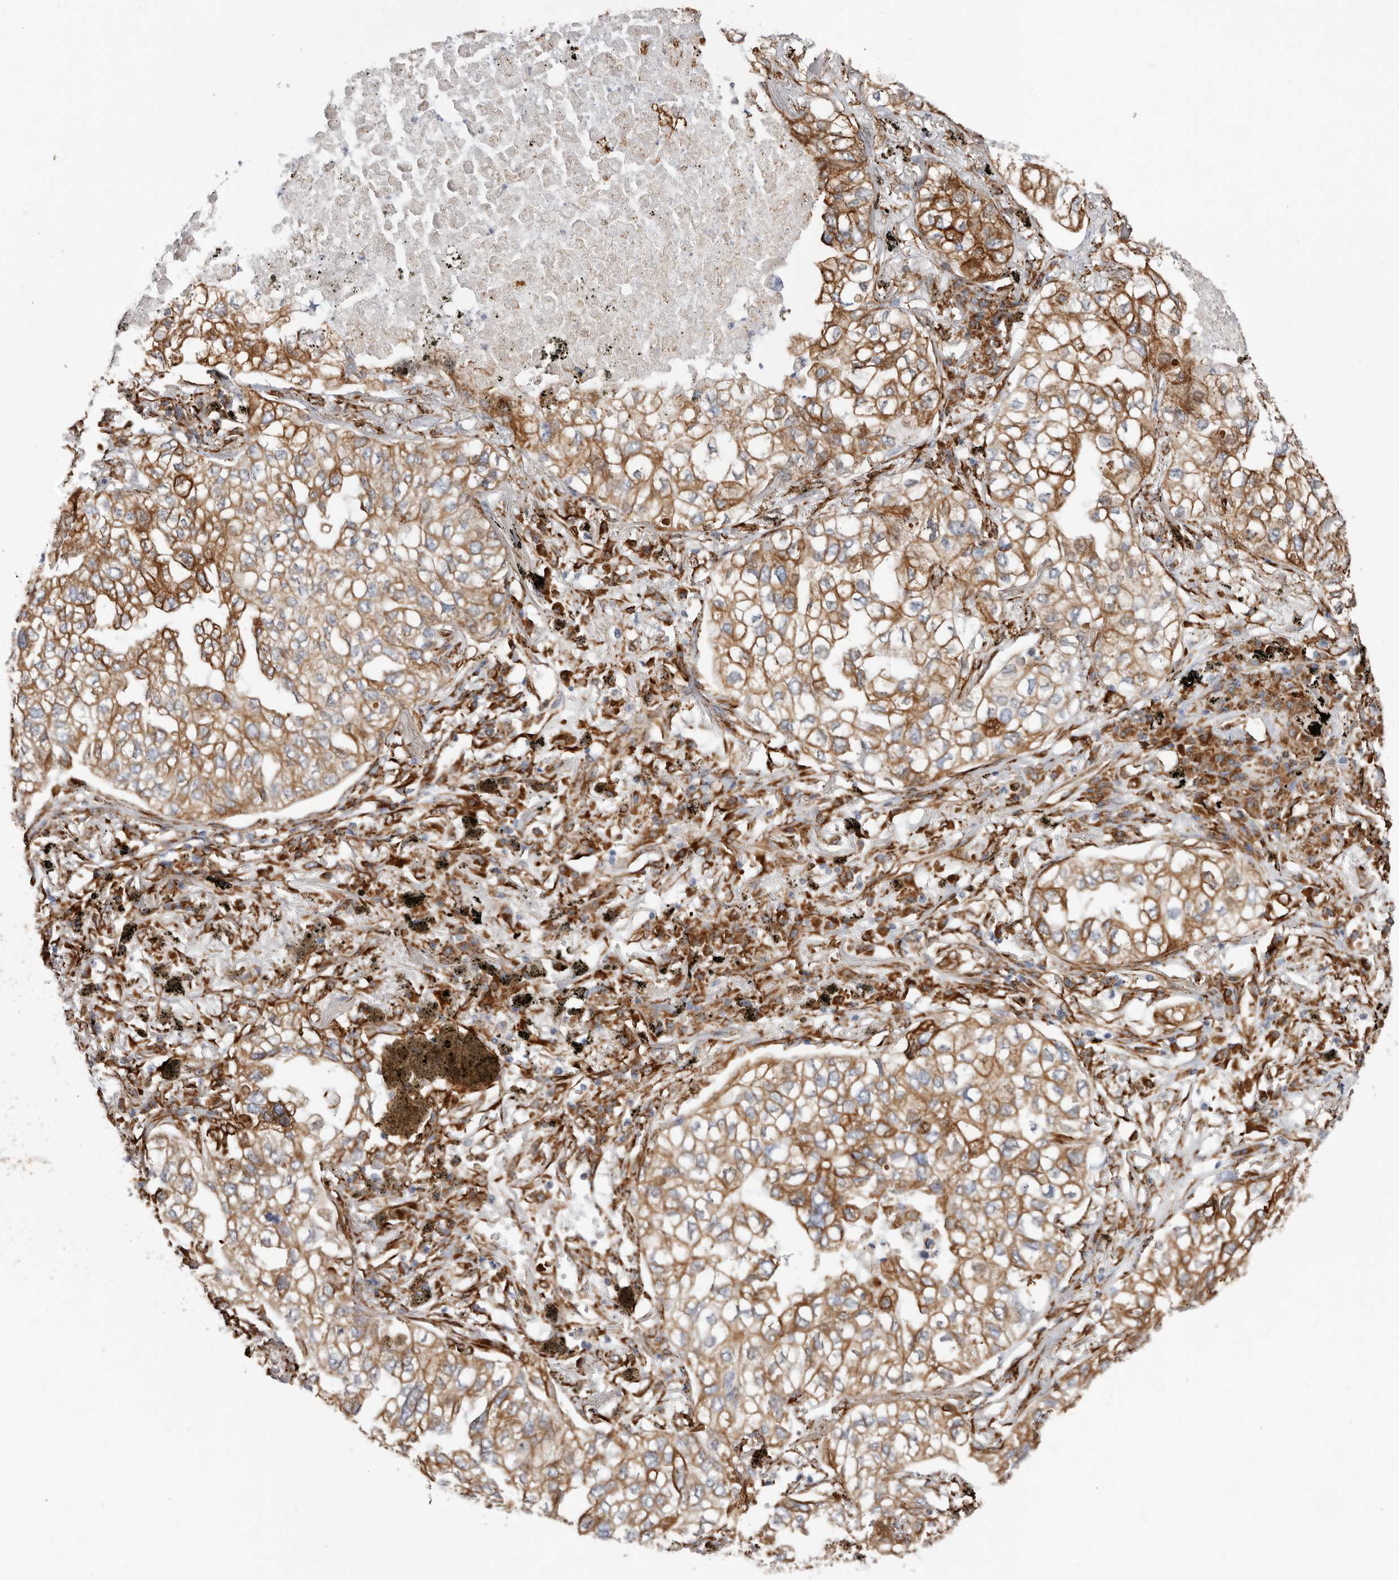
{"staining": {"intensity": "moderate", "quantity": ">75%", "location": "cytoplasmic/membranous"}, "tissue": "lung cancer", "cell_type": "Tumor cells", "image_type": "cancer", "snomed": [{"axis": "morphology", "description": "Adenocarcinoma, NOS"}, {"axis": "topography", "description": "Lung"}], "caption": "This photomicrograph demonstrates lung cancer (adenocarcinoma) stained with immunohistochemistry (IHC) to label a protein in brown. The cytoplasmic/membranous of tumor cells show moderate positivity for the protein. Nuclei are counter-stained blue.", "gene": "SEMA3E", "patient": {"sex": "male", "age": 65}}